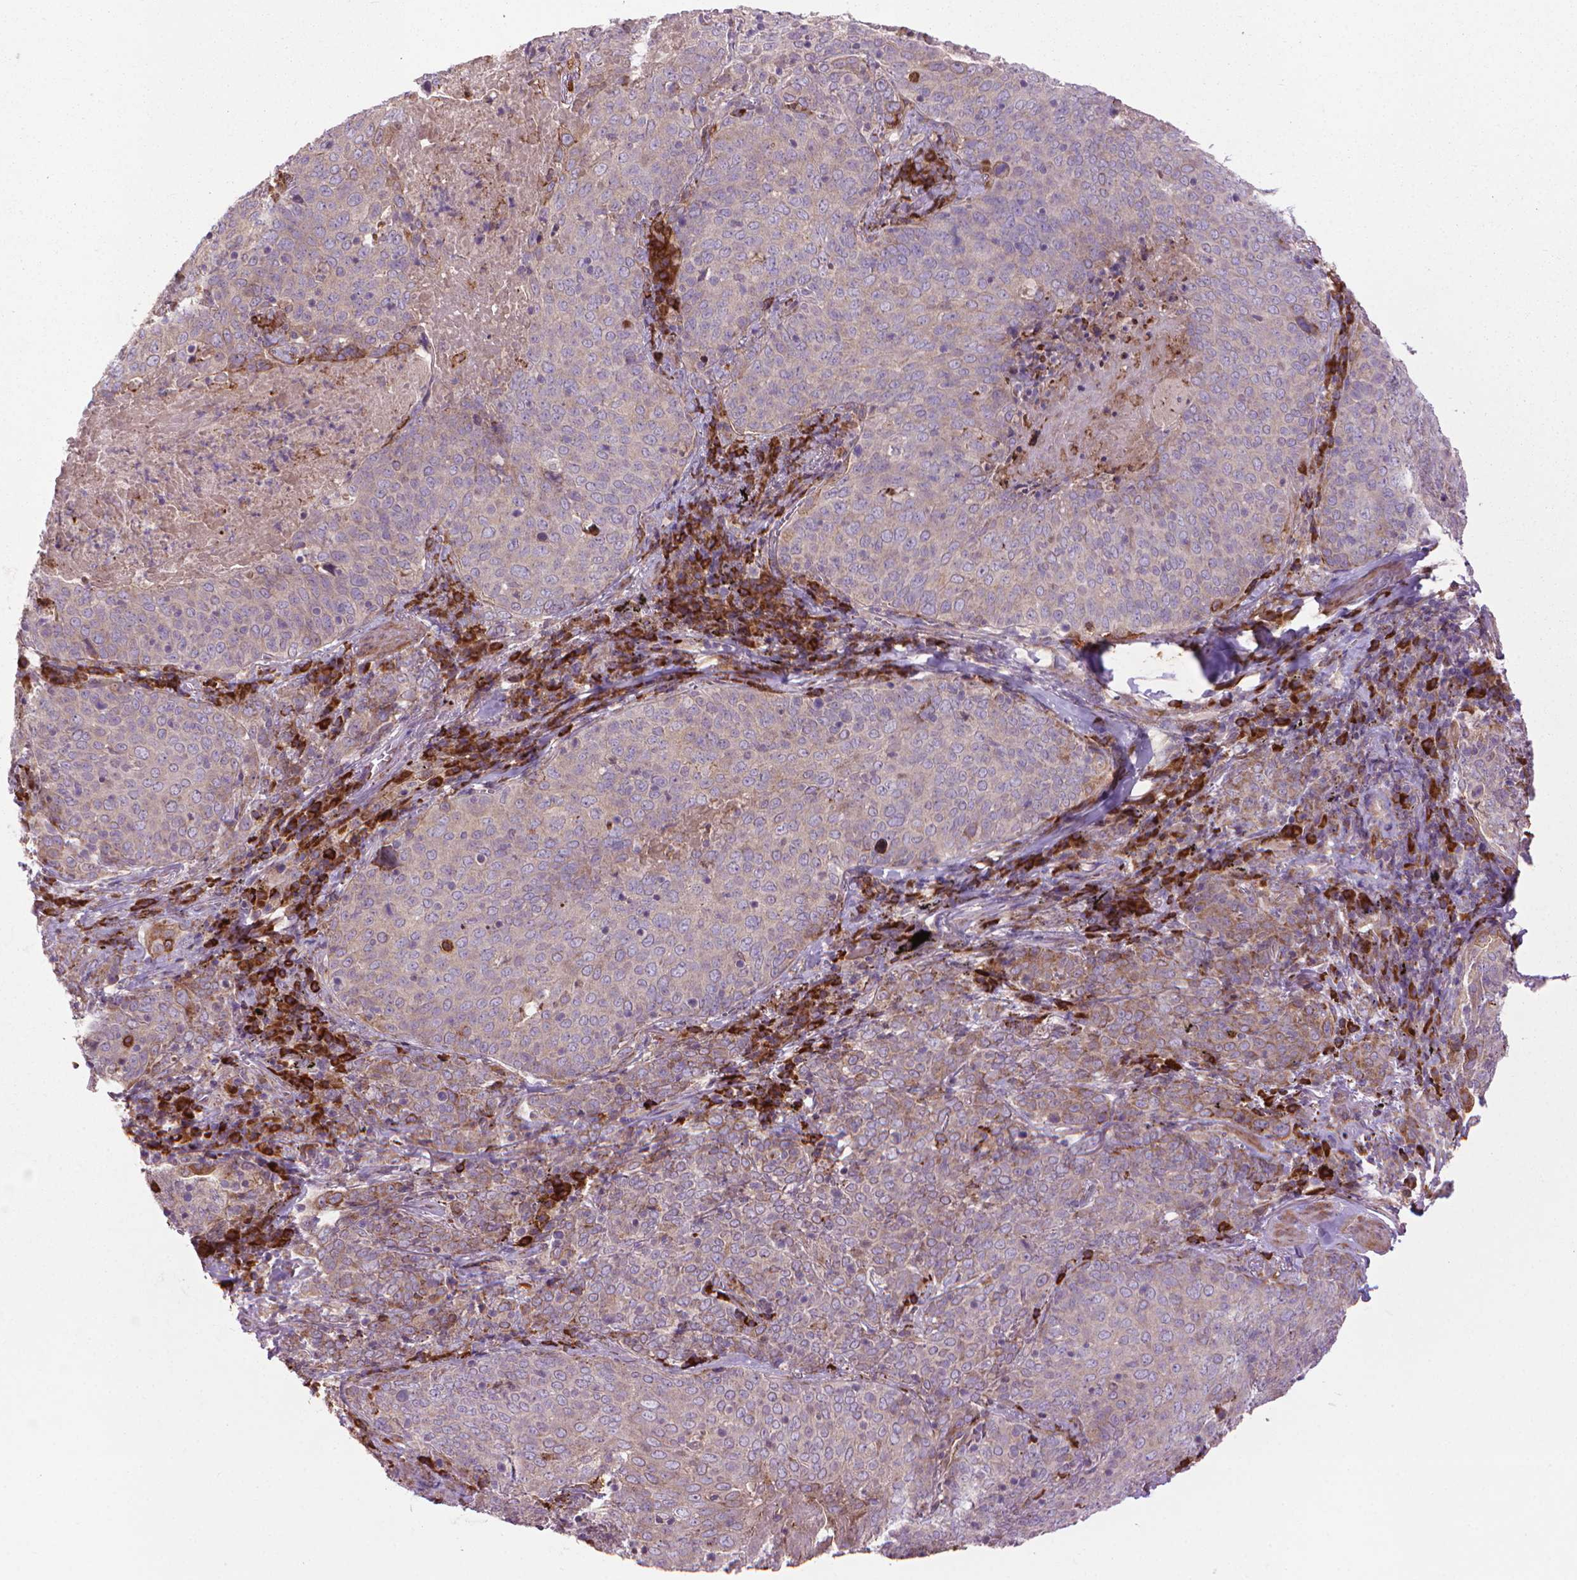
{"staining": {"intensity": "negative", "quantity": "none", "location": "none"}, "tissue": "lung cancer", "cell_type": "Tumor cells", "image_type": "cancer", "snomed": [{"axis": "morphology", "description": "Squamous cell carcinoma, NOS"}, {"axis": "topography", "description": "Lung"}], "caption": "IHC of lung squamous cell carcinoma demonstrates no positivity in tumor cells.", "gene": "MYH14", "patient": {"sex": "male", "age": 82}}